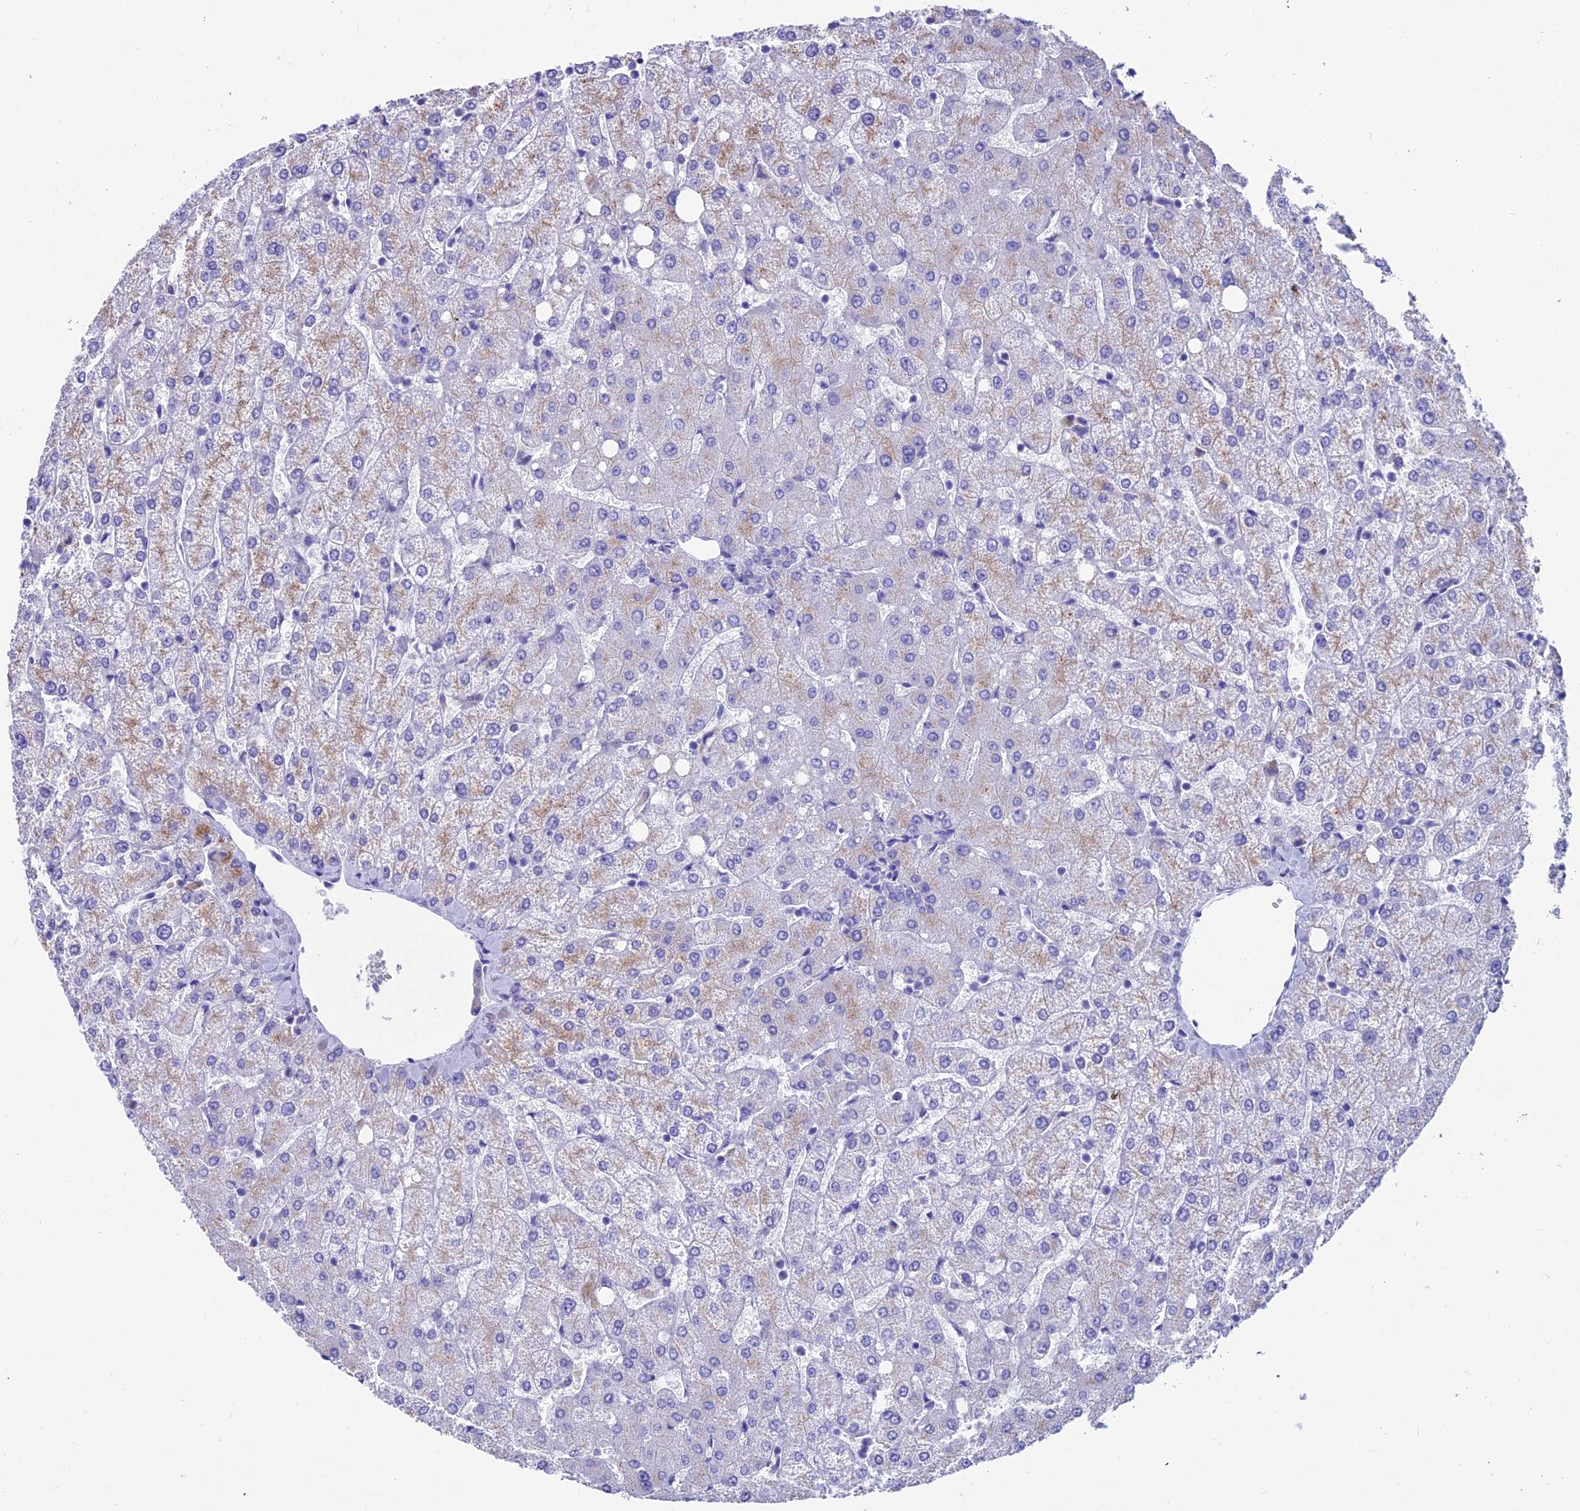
{"staining": {"intensity": "negative", "quantity": "none", "location": "none"}, "tissue": "liver", "cell_type": "Cholangiocytes", "image_type": "normal", "snomed": [{"axis": "morphology", "description": "Normal tissue, NOS"}, {"axis": "topography", "description": "Liver"}], "caption": "Immunohistochemistry photomicrograph of unremarkable human liver stained for a protein (brown), which shows no positivity in cholangiocytes.", "gene": "GNG11", "patient": {"sex": "female", "age": 54}}